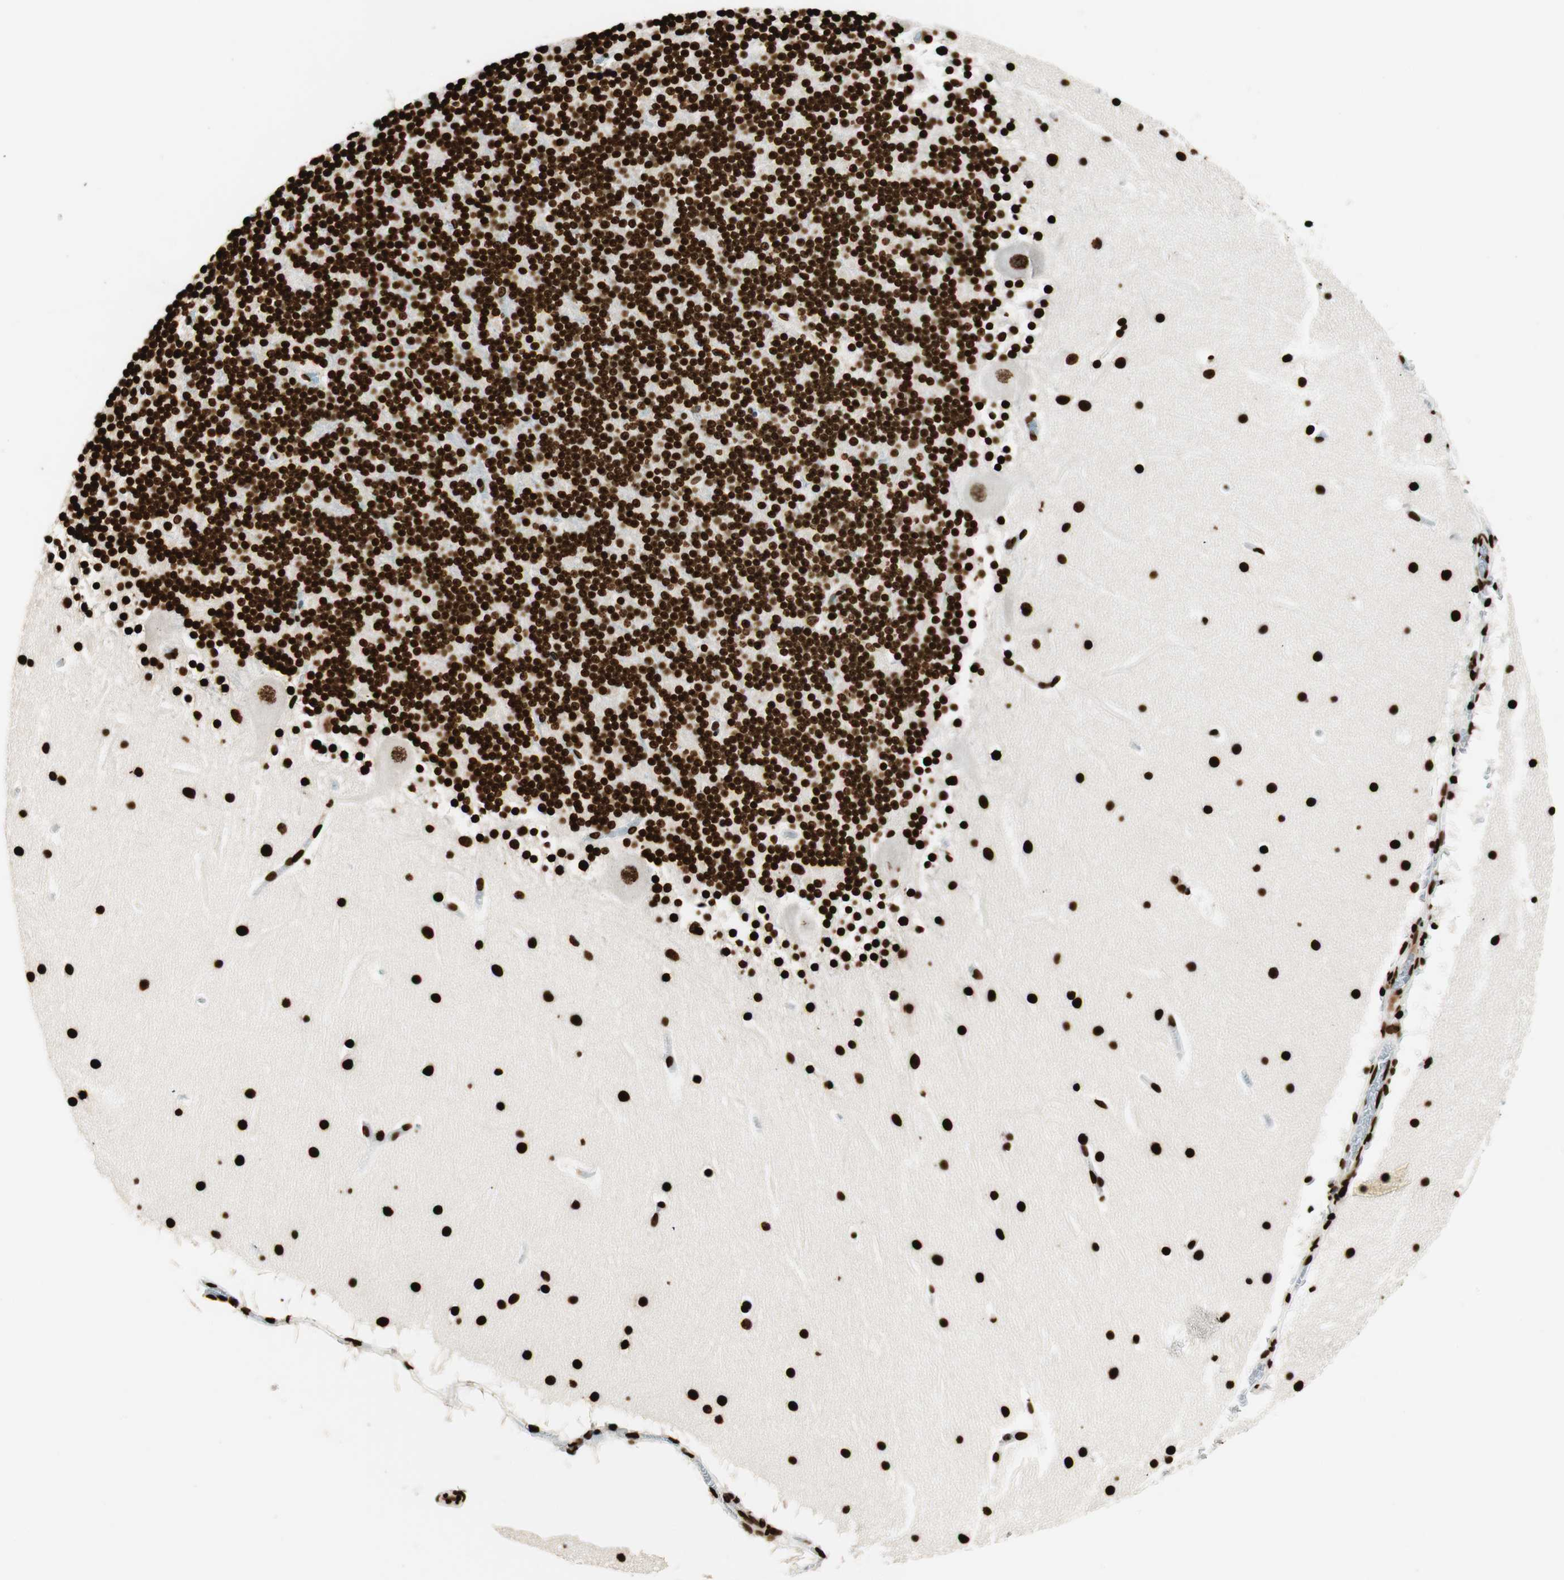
{"staining": {"intensity": "strong", "quantity": ">75%", "location": "nuclear"}, "tissue": "cerebellum", "cell_type": "Cells in granular layer", "image_type": "normal", "snomed": [{"axis": "morphology", "description": "Normal tissue, NOS"}, {"axis": "topography", "description": "Cerebellum"}], "caption": "Benign cerebellum shows strong nuclear staining in about >75% of cells in granular layer The protein is shown in brown color, while the nuclei are stained blue..", "gene": "GLI2", "patient": {"sex": "male", "age": 45}}